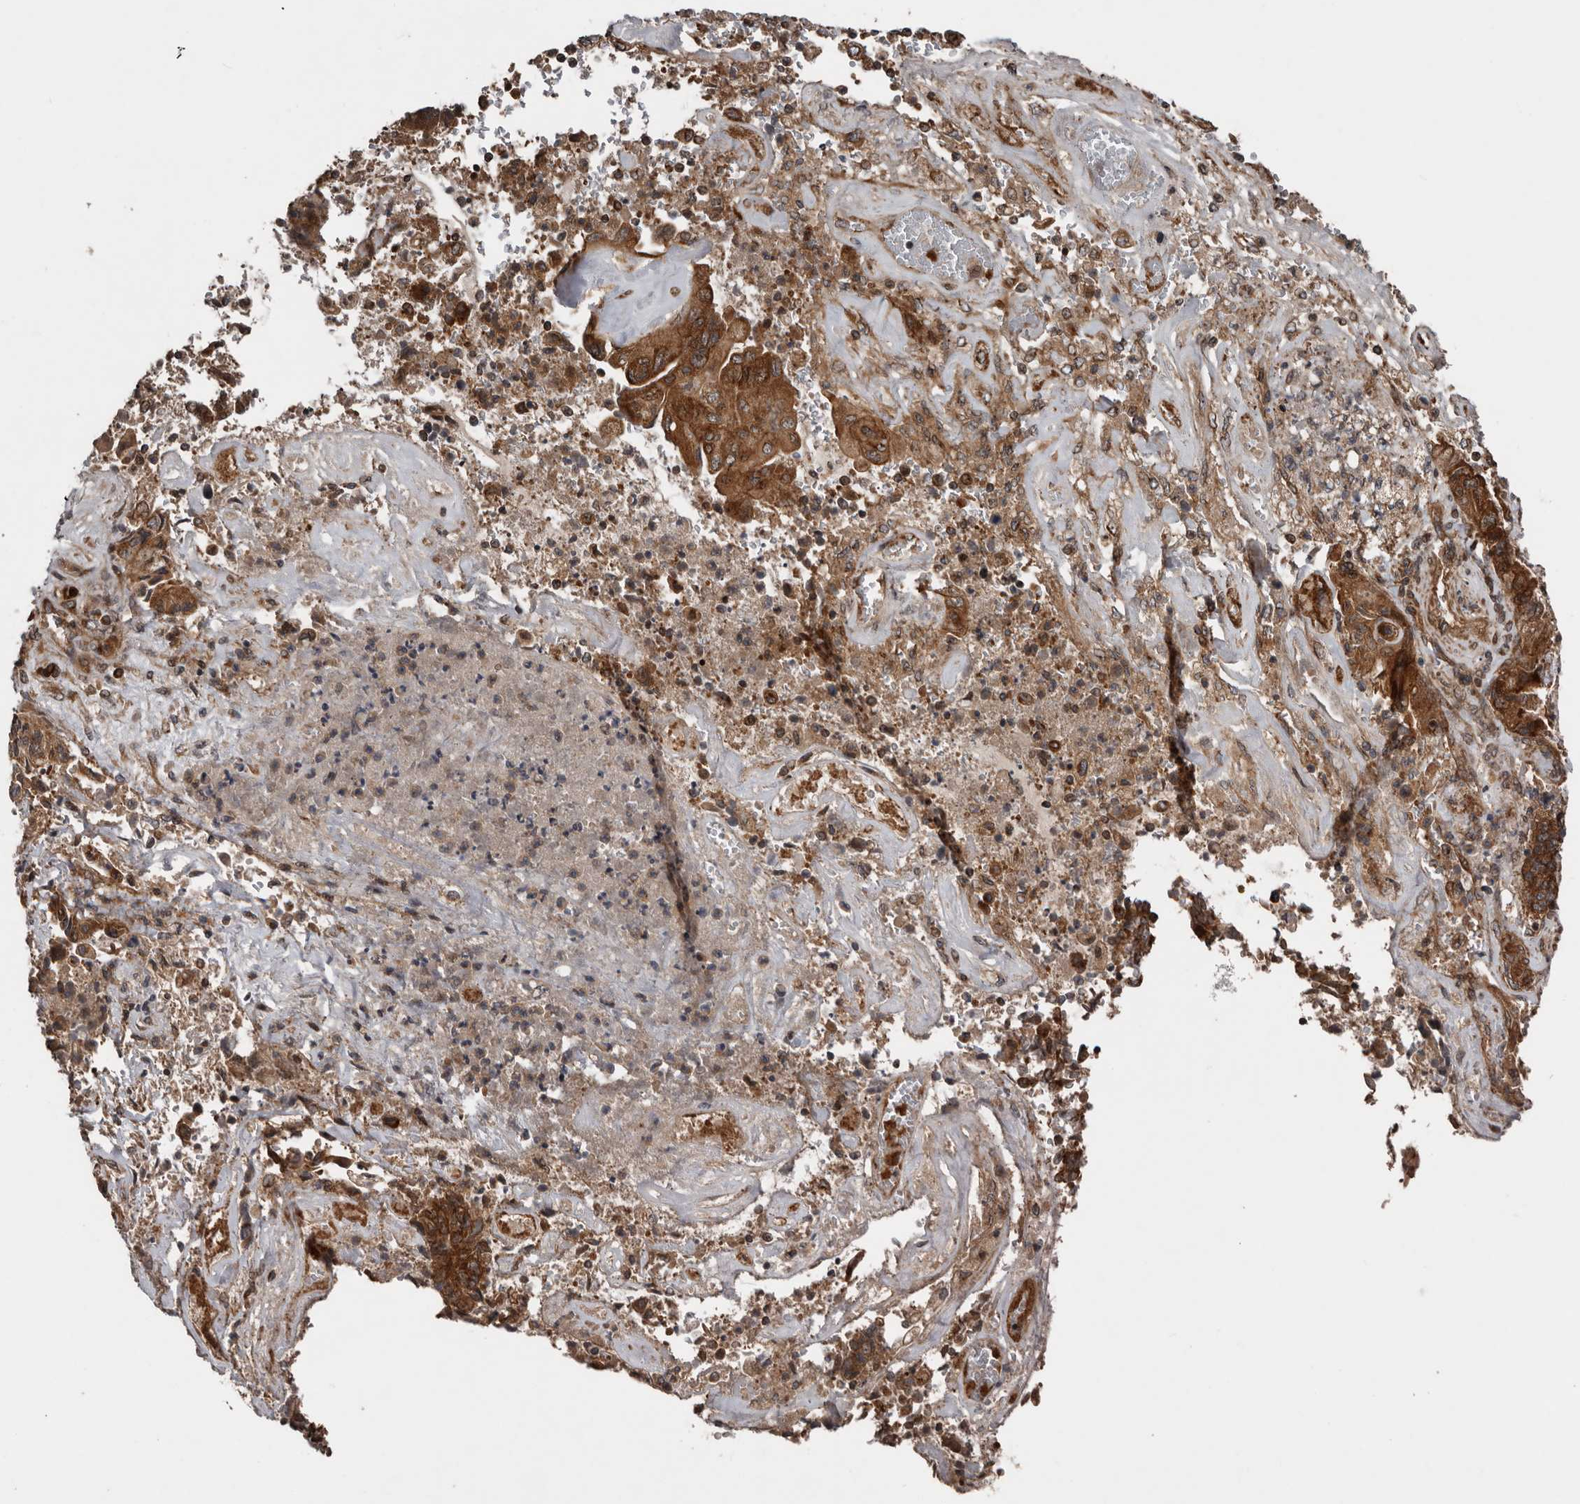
{"staining": {"intensity": "strong", "quantity": ">75%", "location": "cytoplasmic/membranous"}, "tissue": "endometrial cancer", "cell_type": "Tumor cells", "image_type": "cancer", "snomed": [{"axis": "morphology", "description": "Adenocarcinoma, NOS"}, {"axis": "topography", "description": "Endometrium"}], "caption": "Immunohistochemical staining of human endometrial adenocarcinoma exhibits strong cytoplasmic/membranous protein positivity in about >75% of tumor cells.", "gene": "CCDC190", "patient": {"sex": "female", "age": 80}}